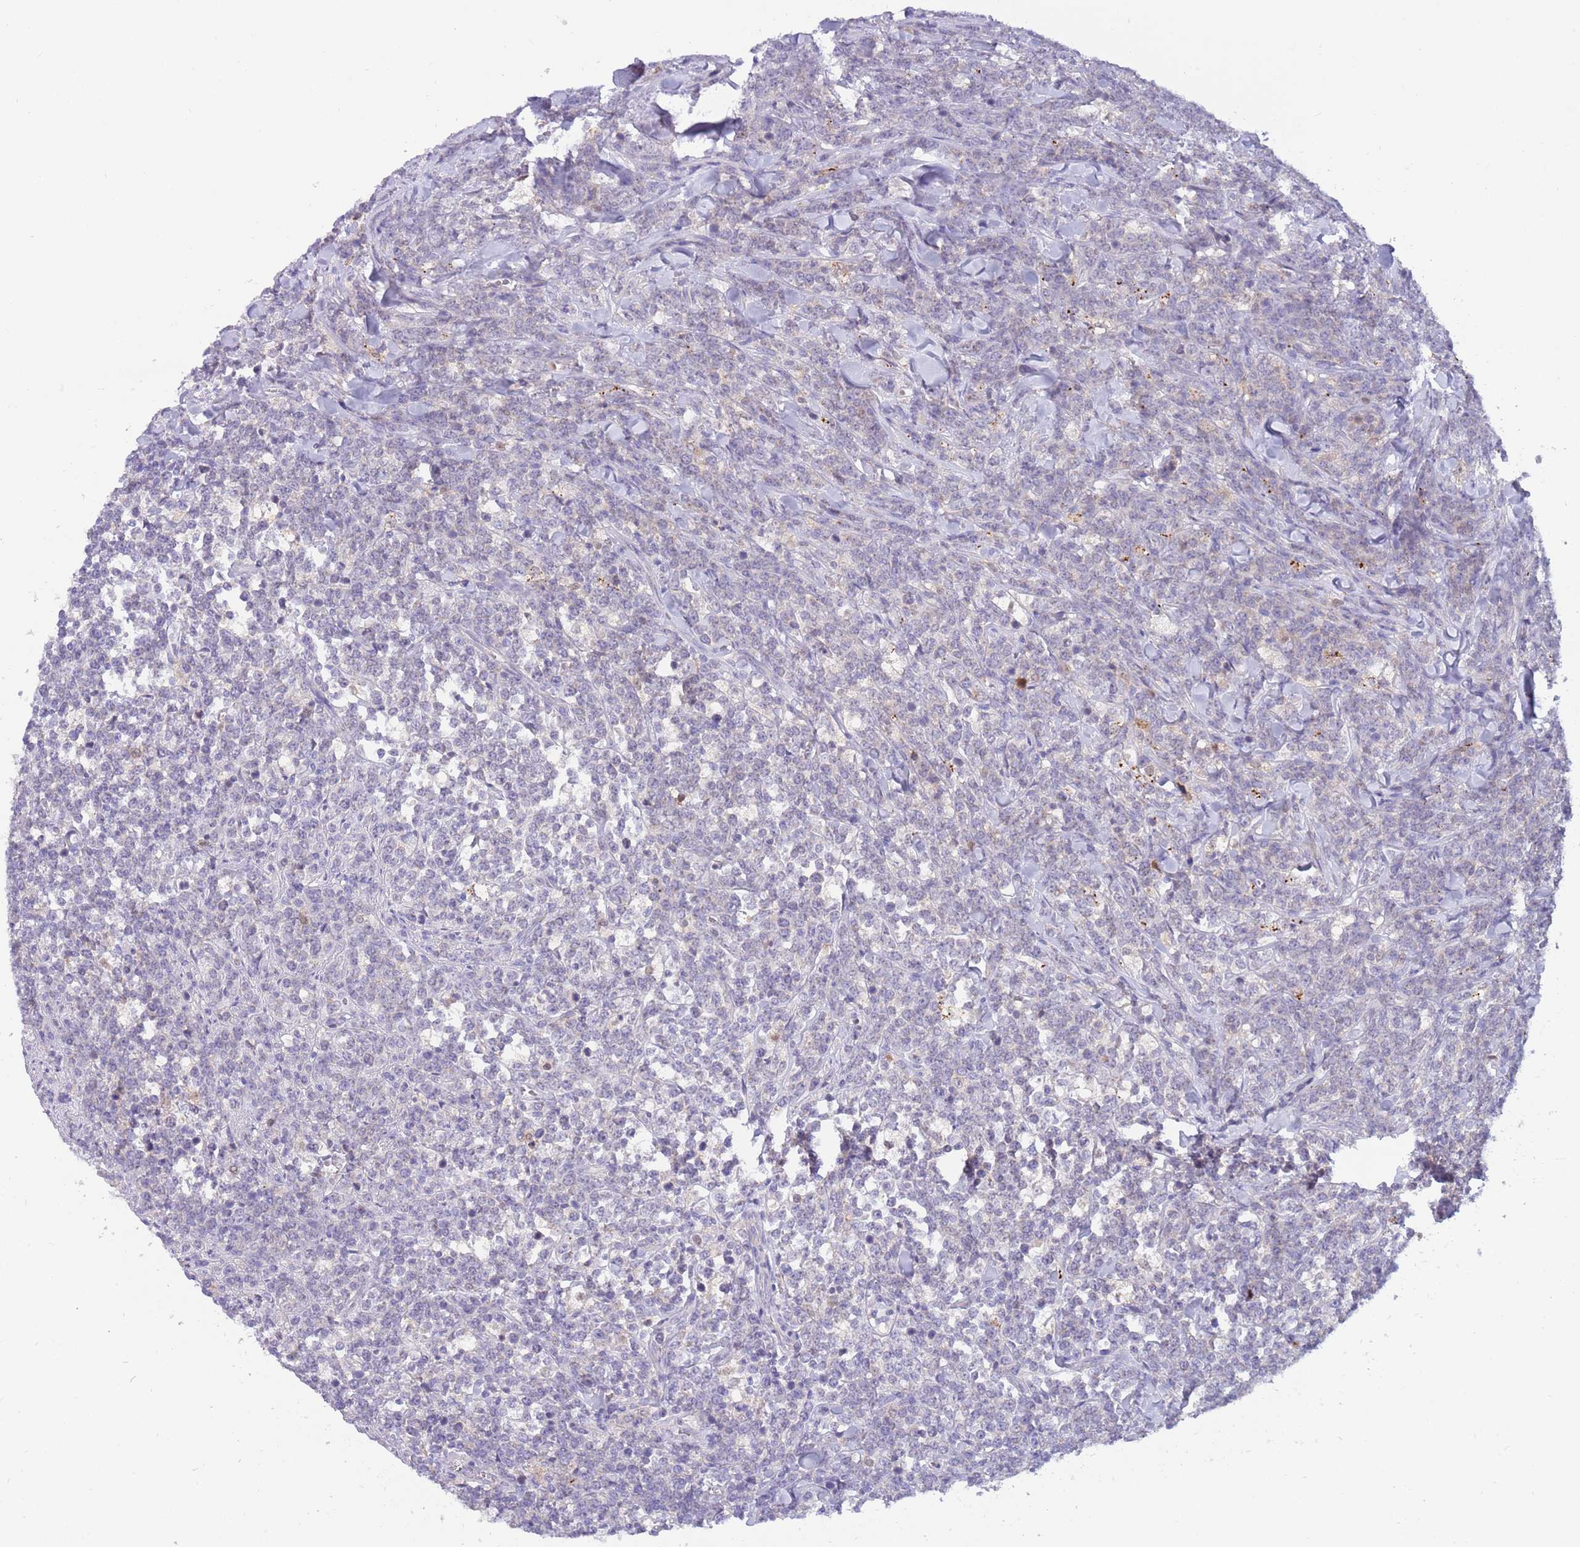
{"staining": {"intensity": "negative", "quantity": "none", "location": "none"}, "tissue": "lymphoma", "cell_type": "Tumor cells", "image_type": "cancer", "snomed": [{"axis": "morphology", "description": "Malignant lymphoma, non-Hodgkin's type, High grade"}, {"axis": "topography", "description": "Small intestine"}], "caption": "High-grade malignant lymphoma, non-Hodgkin's type stained for a protein using immunohistochemistry (IHC) demonstrates no staining tumor cells.", "gene": "DDHD1", "patient": {"sex": "male", "age": 8}}